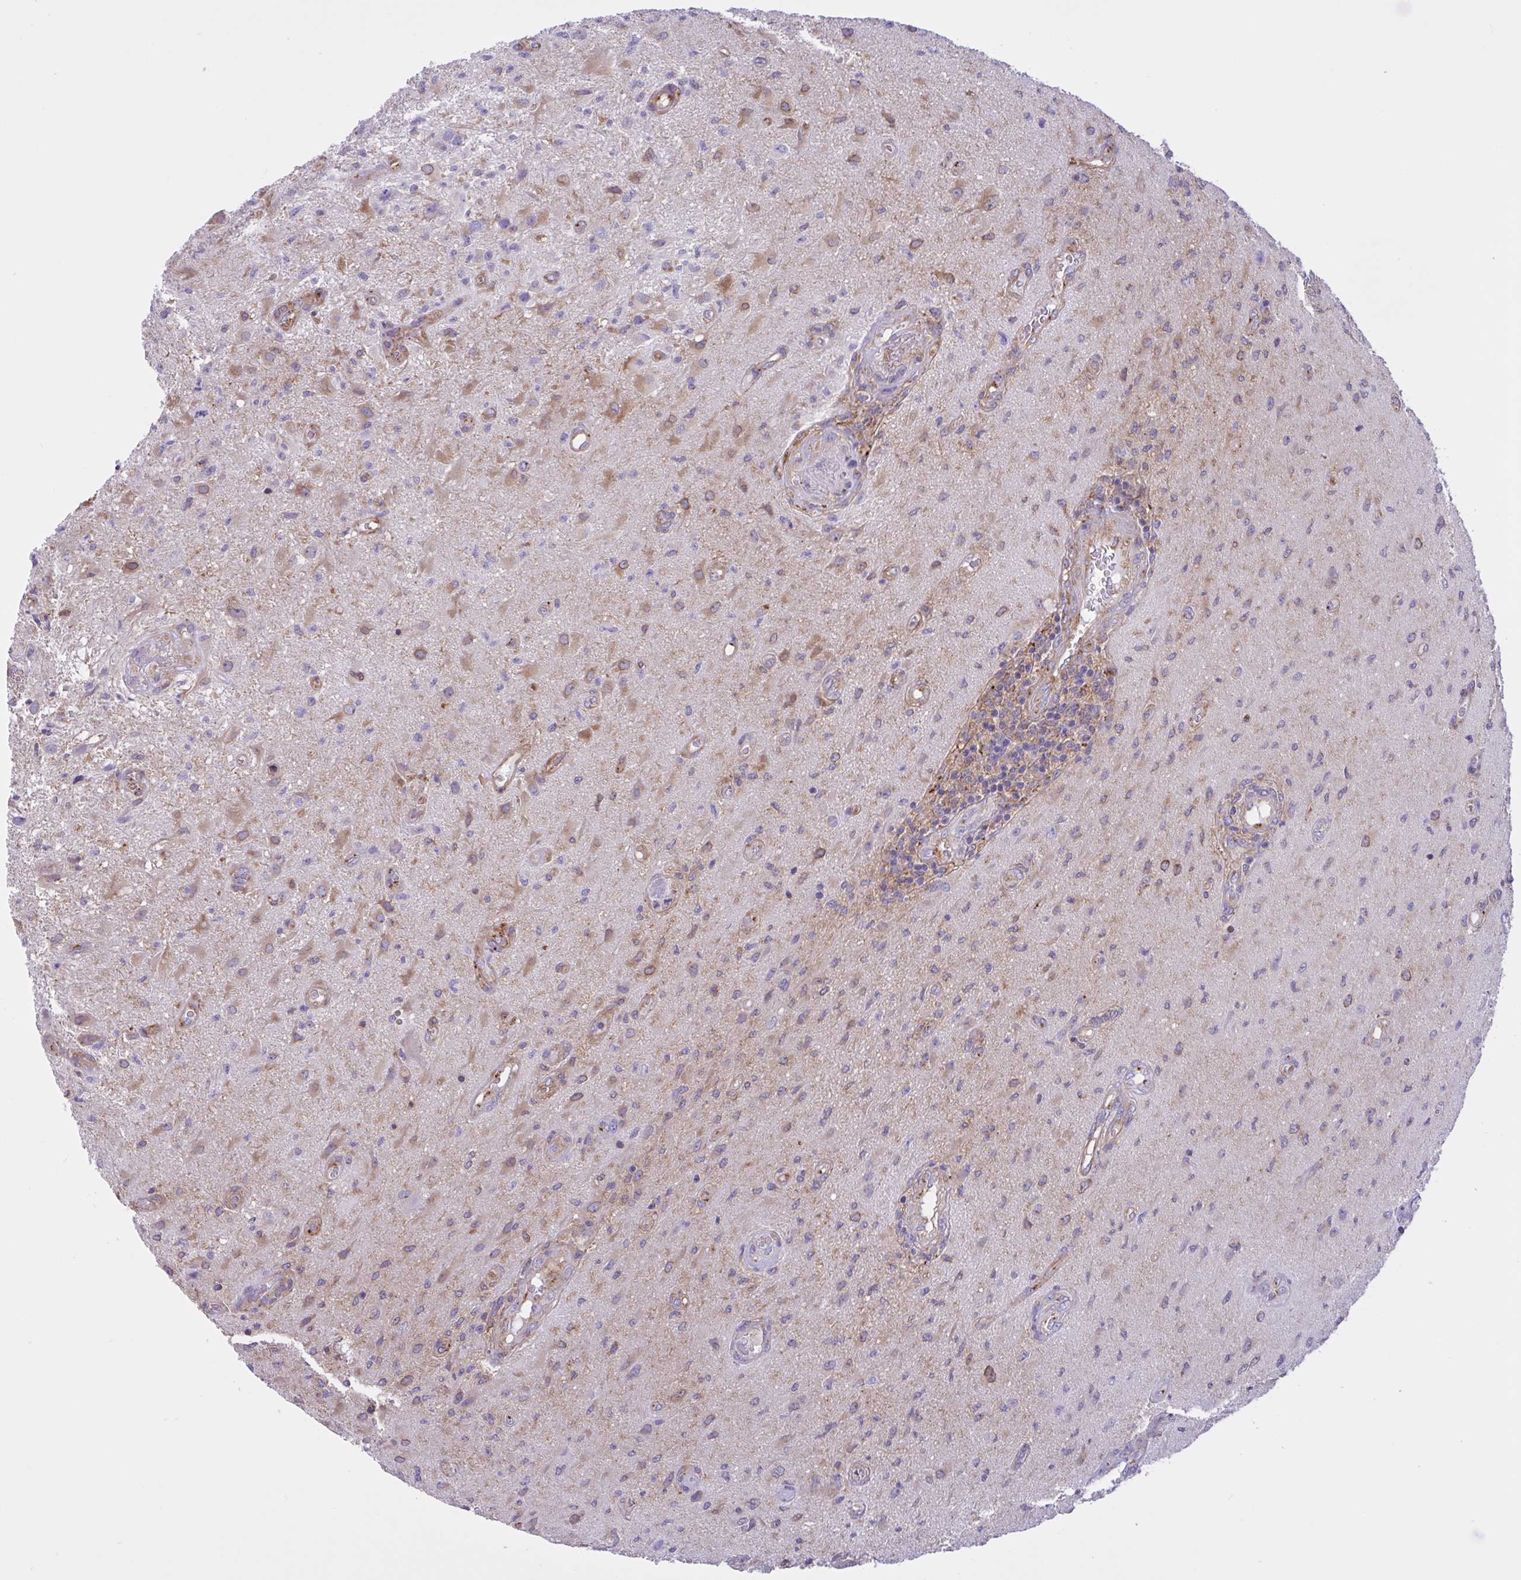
{"staining": {"intensity": "moderate", "quantity": ">75%", "location": "cytoplasmic/membranous"}, "tissue": "glioma", "cell_type": "Tumor cells", "image_type": "cancer", "snomed": [{"axis": "morphology", "description": "Glioma, malignant, High grade"}, {"axis": "topography", "description": "Brain"}], "caption": "Moderate cytoplasmic/membranous positivity for a protein is present in approximately >75% of tumor cells of glioma using immunohistochemistry (IHC).", "gene": "OR51M1", "patient": {"sex": "male", "age": 67}}